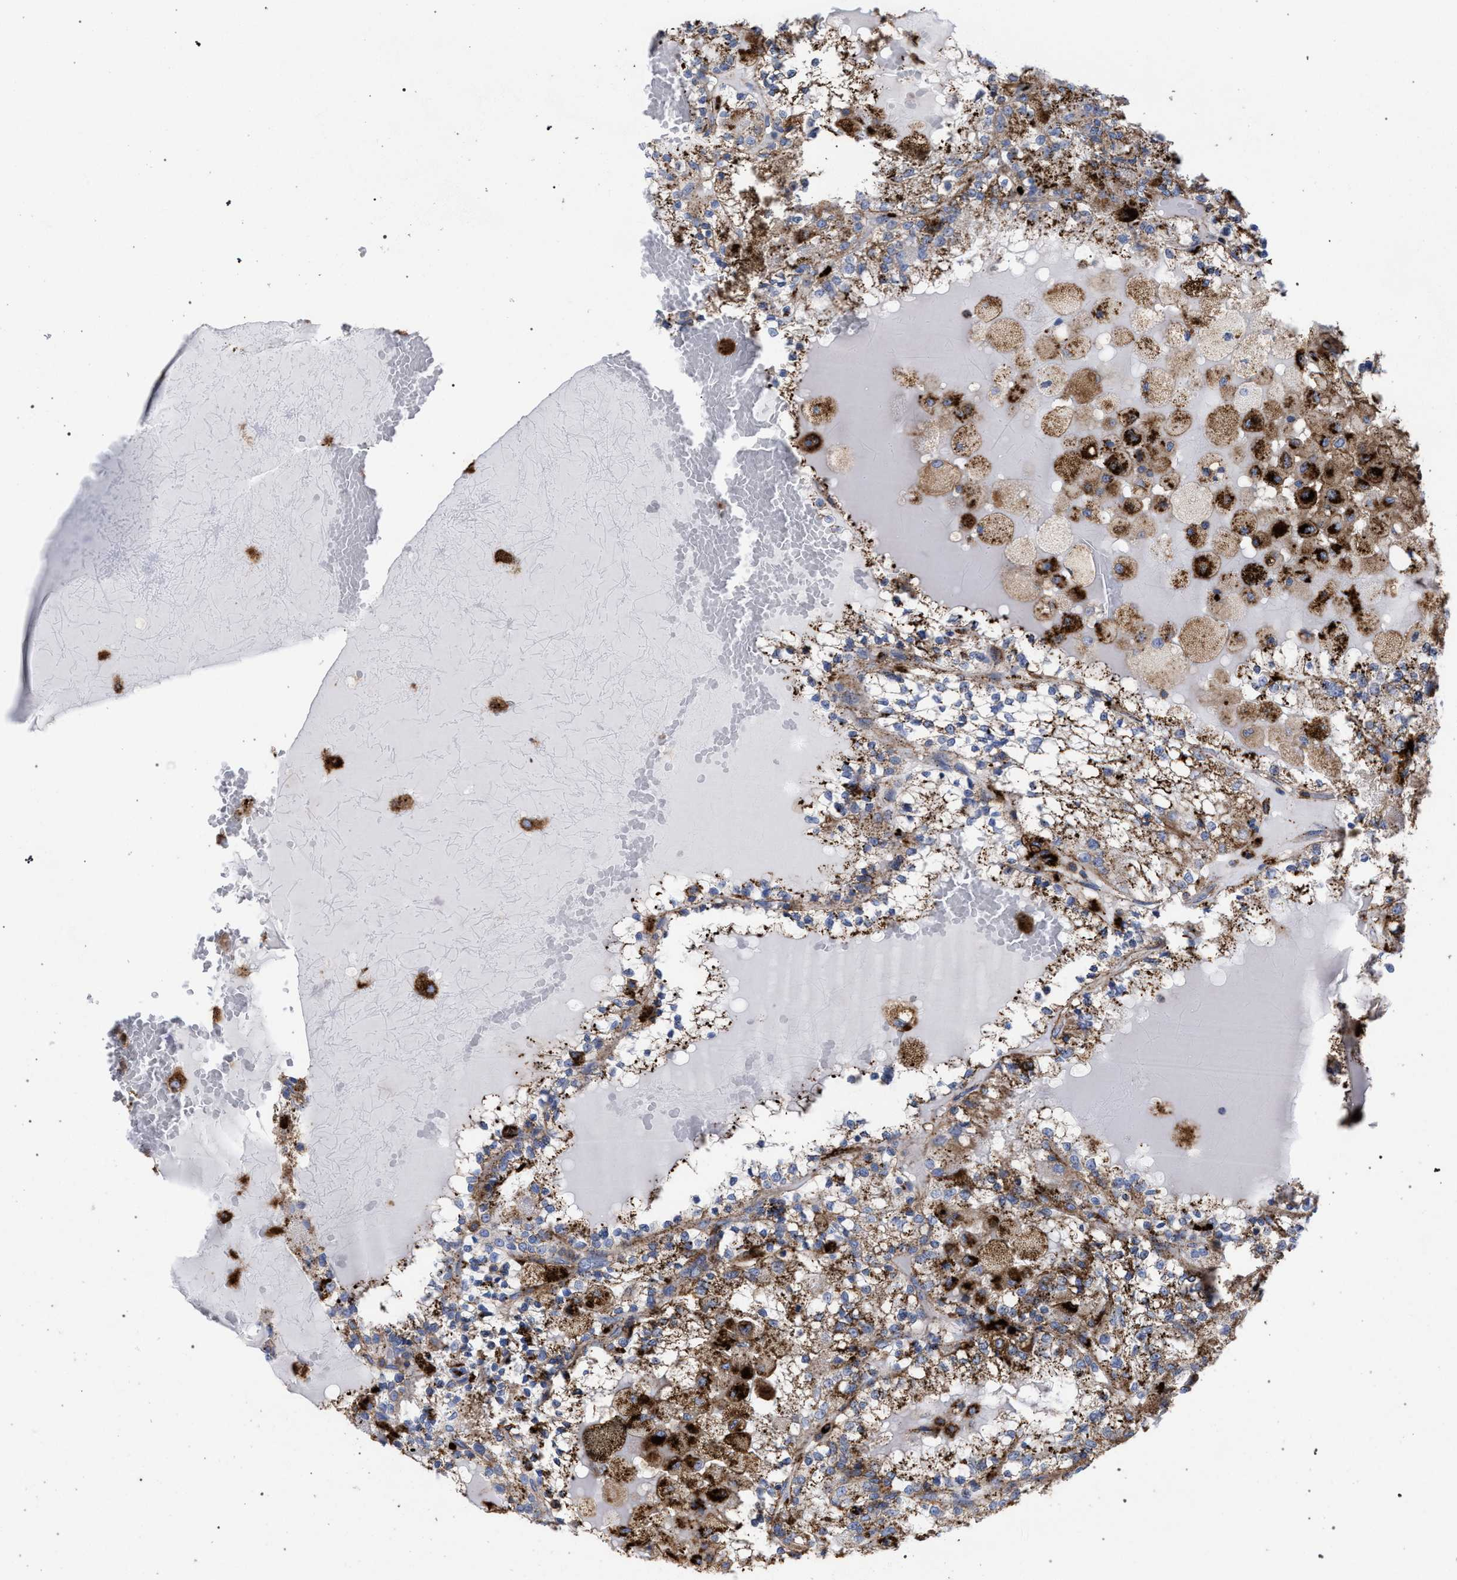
{"staining": {"intensity": "moderate", "quantity": ">75%", "location": "cytoplasmic/membranous"}, "tissue": "renal cancer", "cell_type": "Tumor cells", "image_type": "cancer", "snomed": [{"axis": "morphology", "description": "Adenocarcinoma, NOS"}, {"axis": "topography", "description": "Kidney"}], "caption": "A brown stain shows moderate cytoplasmic/membranous staining of a protein in human renal cancer tumor cells. (IHC, brightfield microscopy, high magnification).", "gene": "PPT1", "patient": {"sex": "female", "age": 56}}